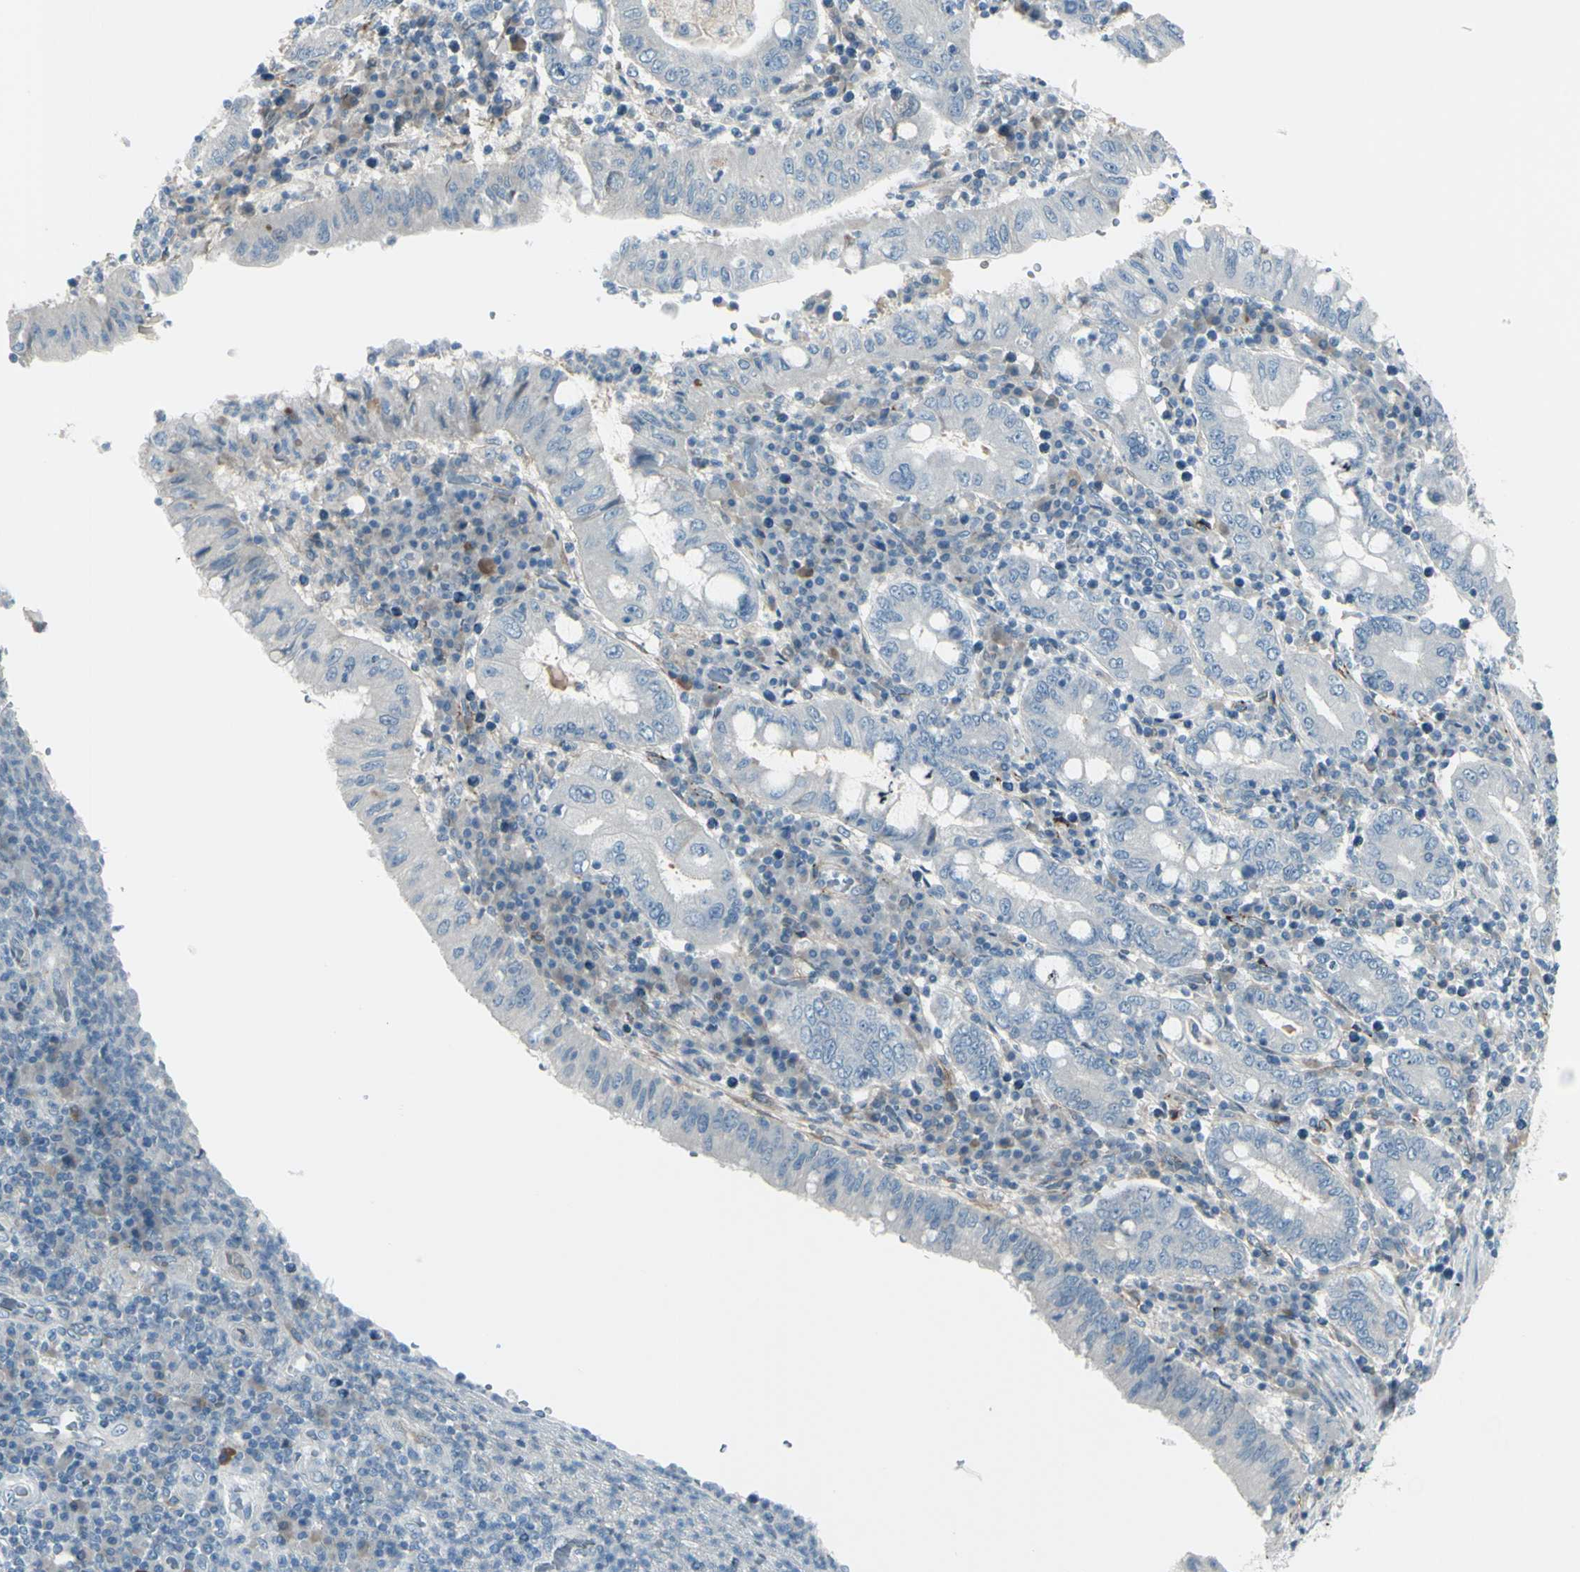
{"staining": {"intensity": "weak", "quantity": "<25%", "location": "cytoplasmic/membranous"}, "tissue": "stomach cancer", "cell_type": "Tumor cells", "image_type": "cancer", "snomed": [{"axis": "morphology", "description": "Normal tissue, NOS"}, {"axis": "morphology", "description": "Adenocarcinoma, NOS"}, {"axis": "topography", "description": "Esophagus"}, {"axis": "topography", "description": "Stomach, upper"}, {"axis": "topography", "description": "Peripheral nerve tissue"}], "caption": "This is an immunohistochemistry histopathology image of human stomach adenocarcinoma. There is no positivity in tumor cells.", "gene": "GPR34", "patient": {"sex": "male", "age": 62}}